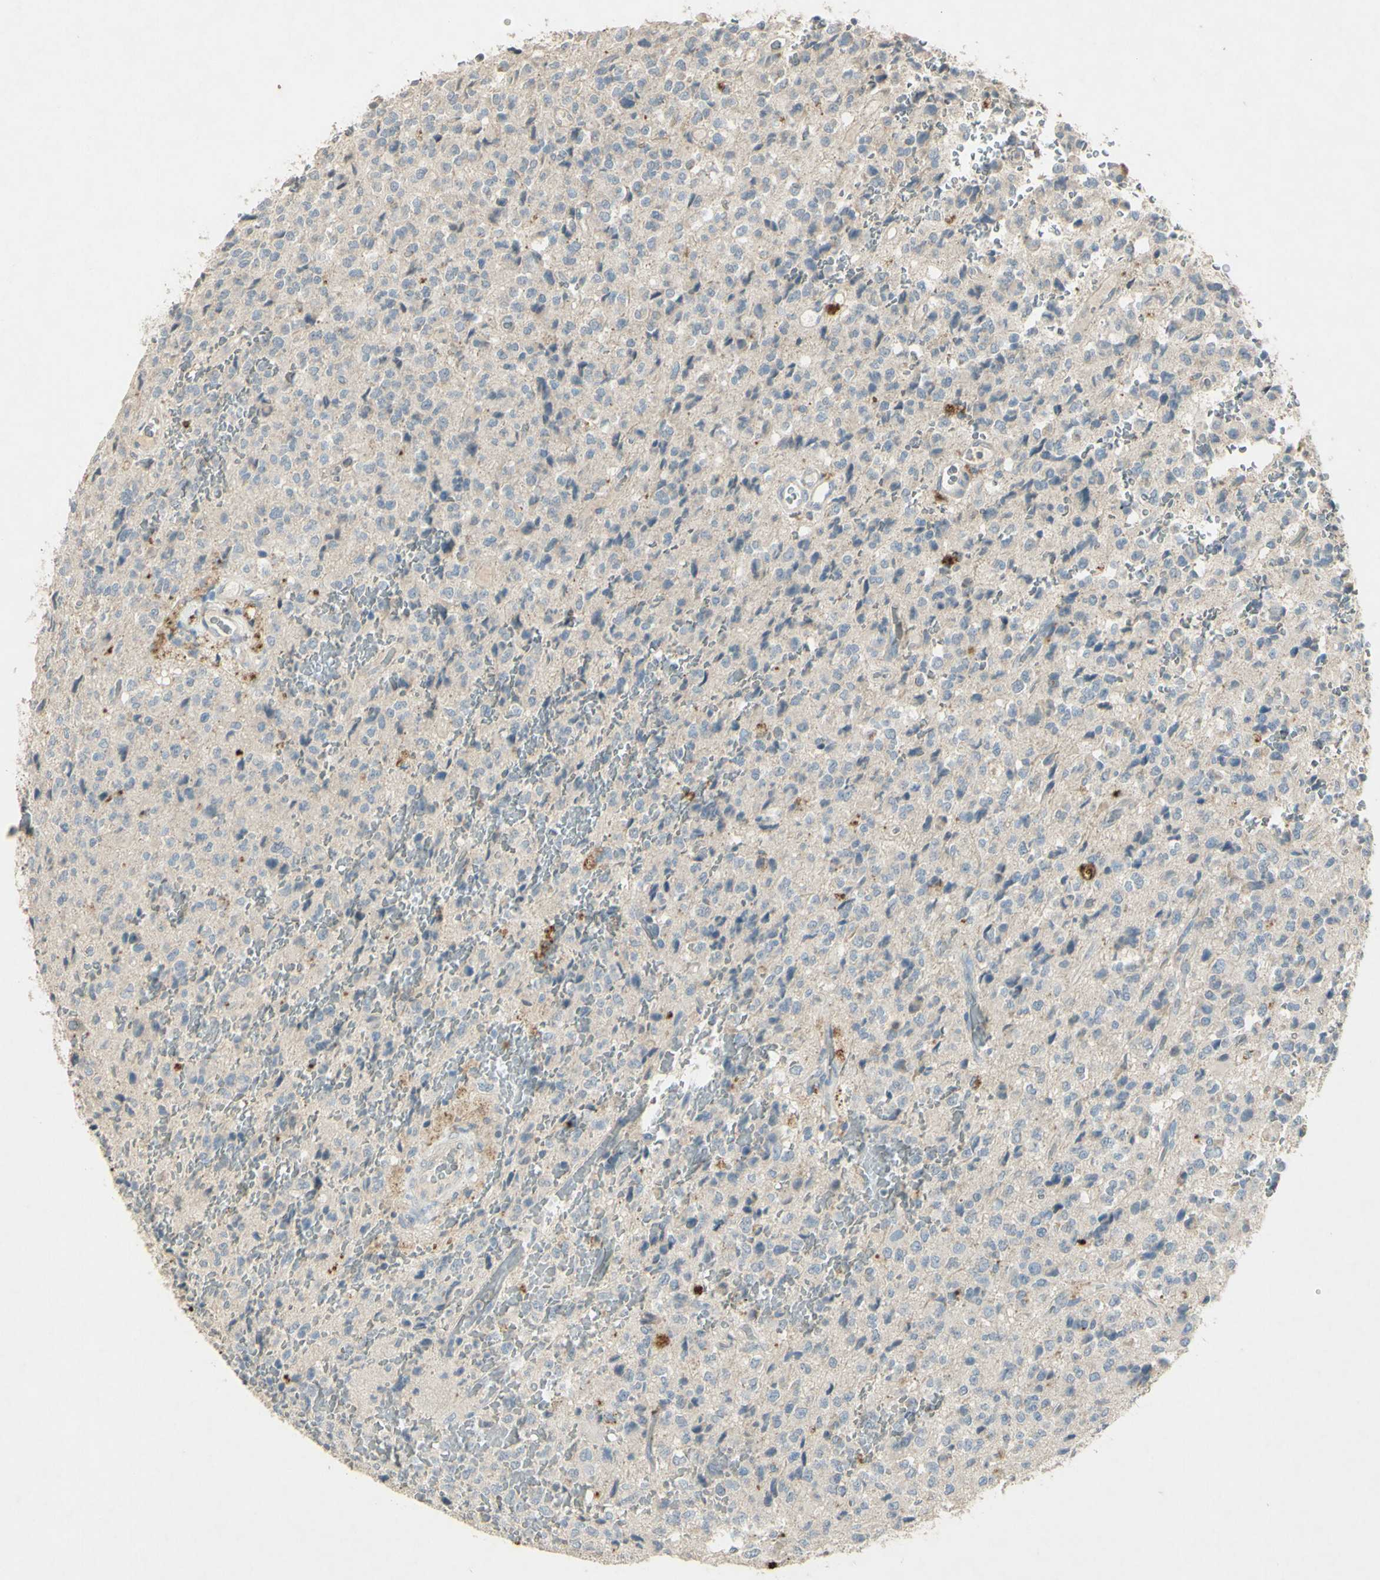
{"staining": {"intensity": "negative", "quantity": "none", "location": "none"}, "tissue": "glioma", "cell_type": "Tumor cells", "image_type": "cancer", "snomed": [{"axis": "morphology", "description": "Glioma, malignant, High grade"}, {"axis": "topography", "description": "pancreas cauda"}], "caption": "This is a micrograph of IHC staining of glioma, which shows no expression in tumor cells.", "gene": "TIMM21", "patient": {"sex": "male", "age": 60}}